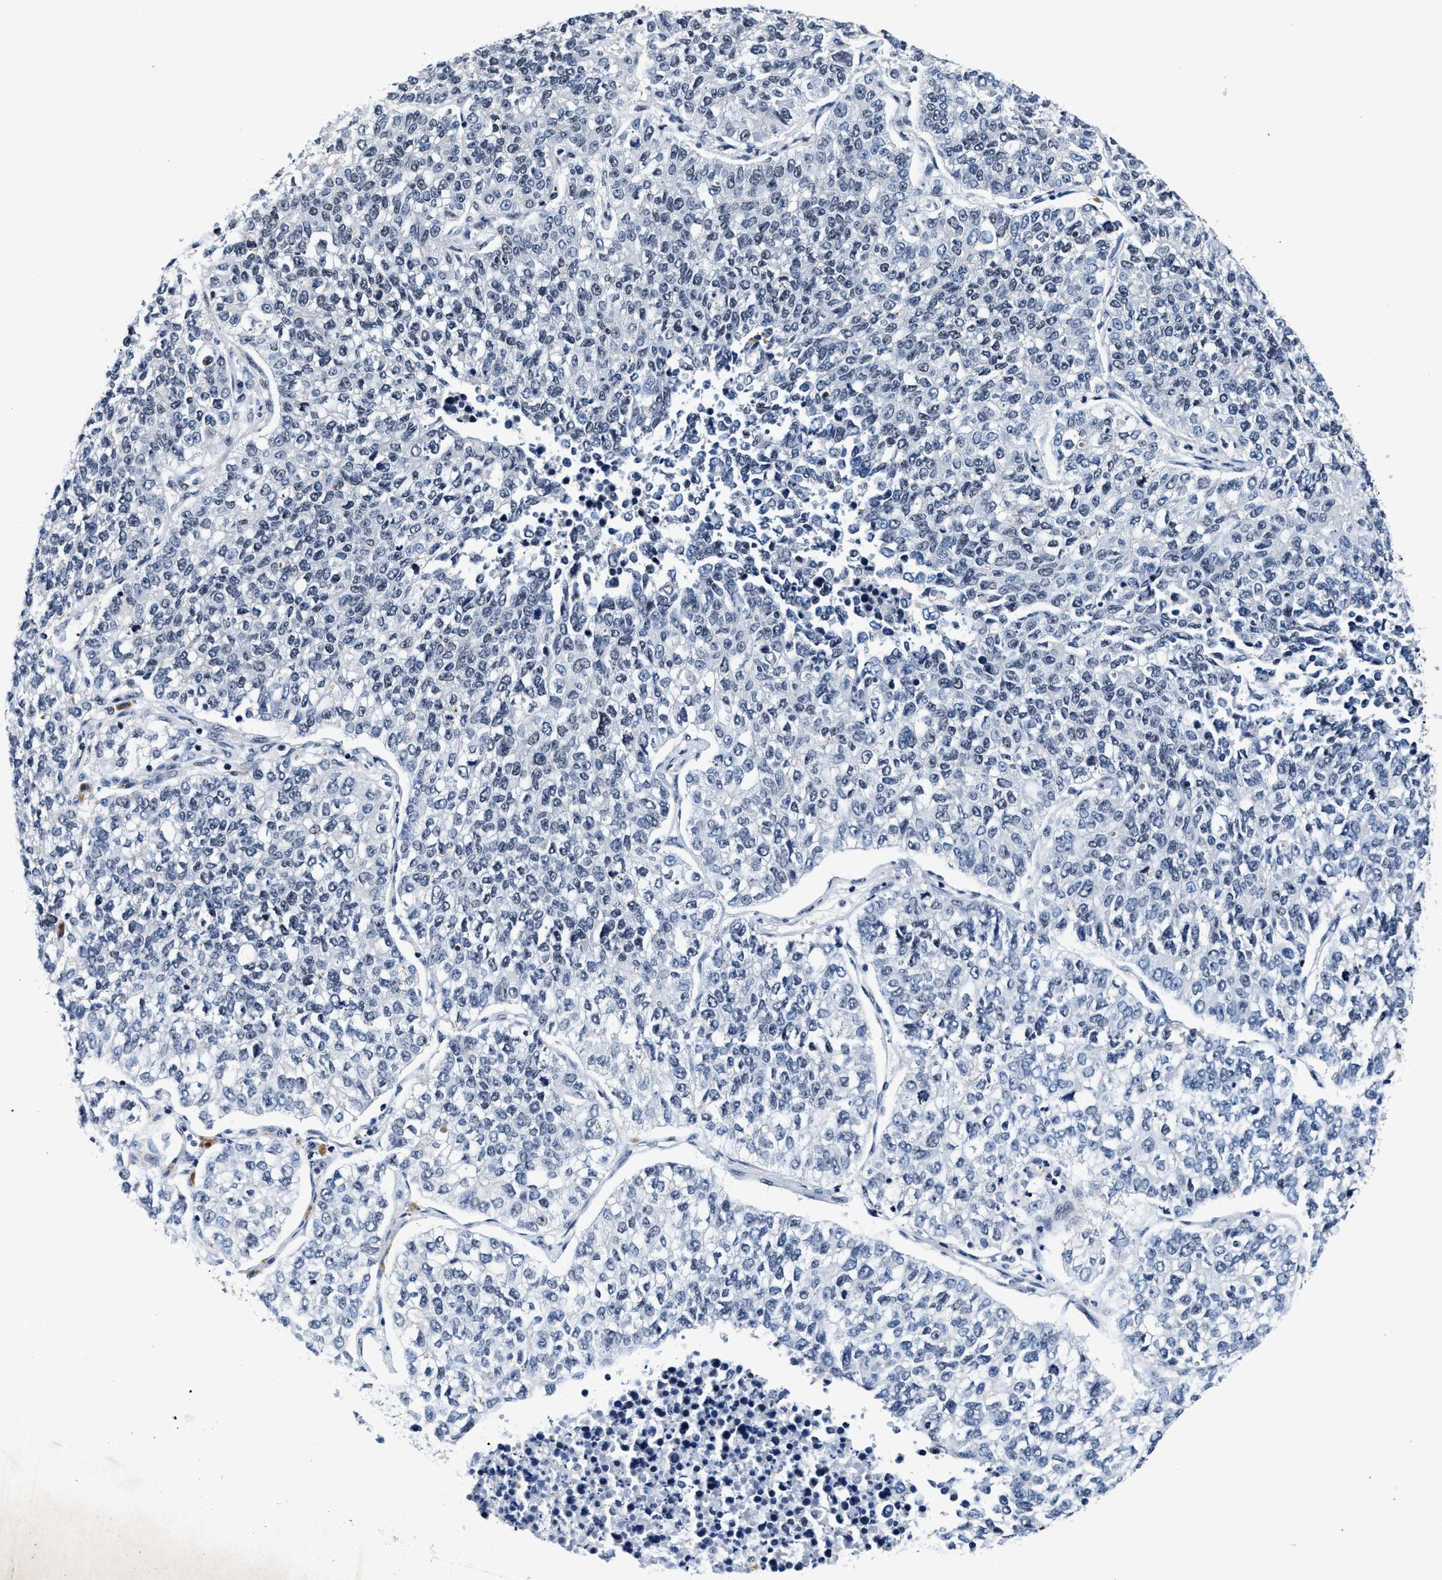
{"staining": {"intensity": "negative", "quantity": "none", "location": "none"}, "tissue": "lung cancer", "cell_type": "Tumor cells", "image_type": "cancer", "snomed": [{"axis": "morphology", "description": "Adenocarcinoma, NOS"}, {"axis": "topography", "description": "Lung"}], "caption": "This is a image of immunohistochemistry staining of lung cancer (adenocarcinoma), which shows no expression in tumor cells. The staining was performed using DAB (3,3'-diaminobenzidine) to visualize the protein expression in brown, while the nuclei were stained in blue with hematoxylin (Magnification: 20x).", "gene": "ZNF233", "patient": {"sex": "male", "age": 49}}